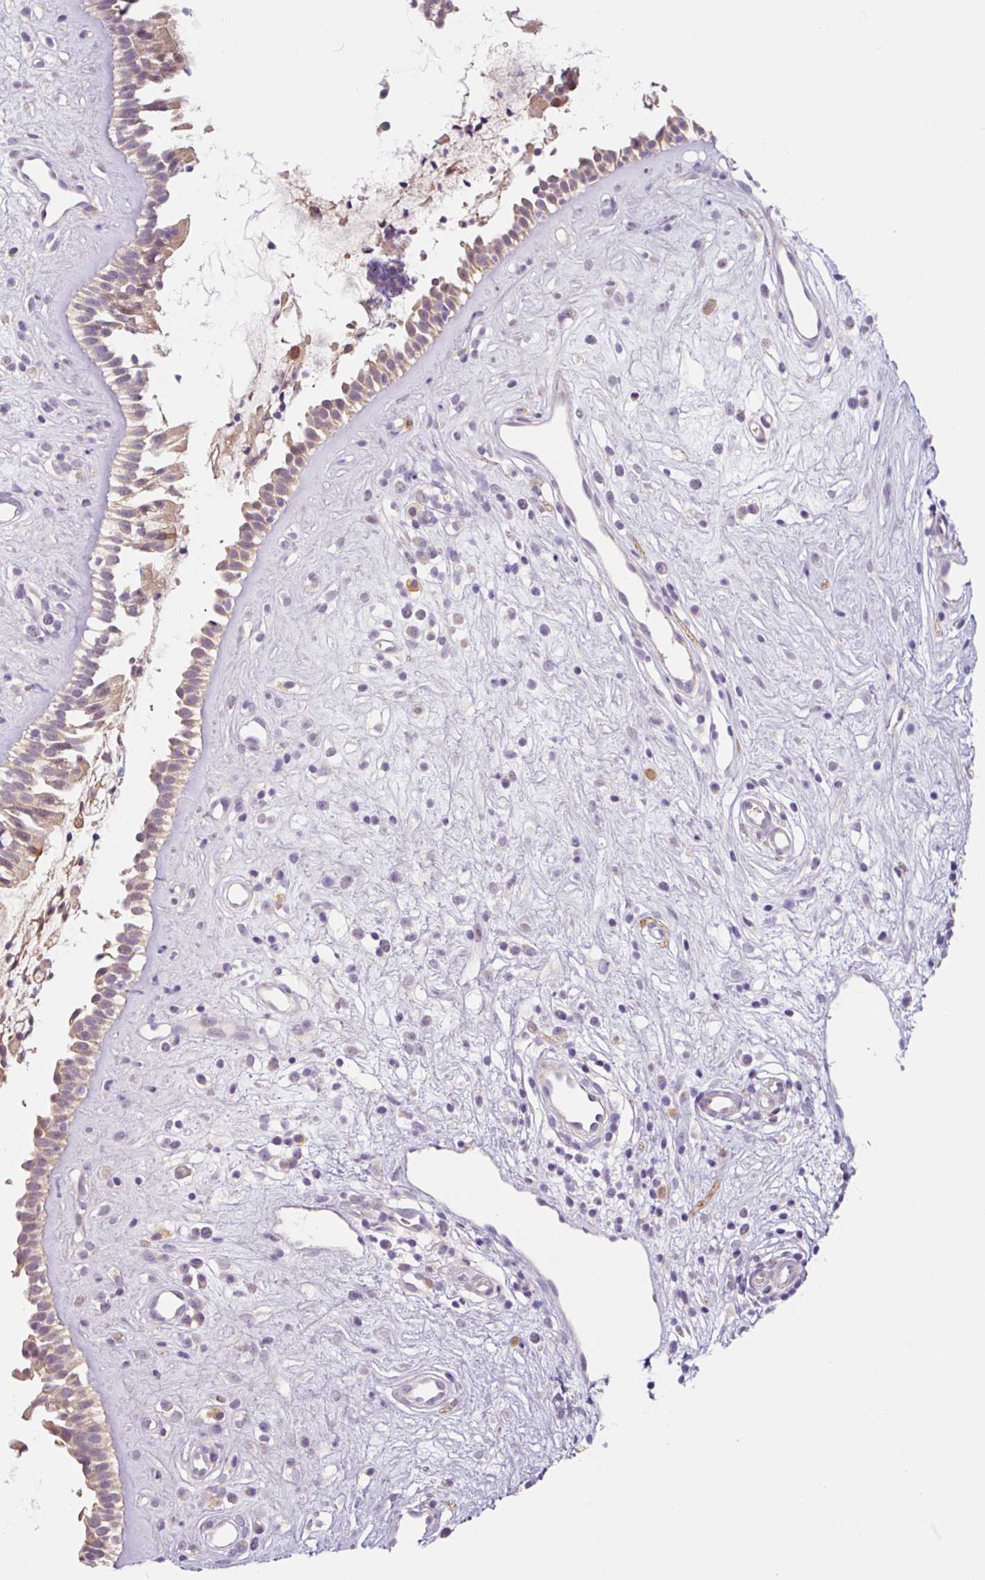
{"staining": {"intensity": "weak", "quantity": ">75%", "location": "cytoplasmic/membranous"}, "tissue": "nasopharynx", "cell_type": "Respiratory epithelial cells", "image_type": "normal", "snomed": [{"axis": "morphology", "description": "Normal tissue, NOS"}, {"axis": "topography", "description": "Nasopharynx"}], "caption": "Normal nasopharynx displays weak cytoplasmic/membranous staining in approximately >75% of respiratory epithelial cells, visualized by immunohistochemistry. The staining was performed using DAB, with brown indicating positive protein expression. Nuclei are stained blue with hematoxylin.", "gene": "PRKAA2", "patient": {"sex": "male", "age": 32}}